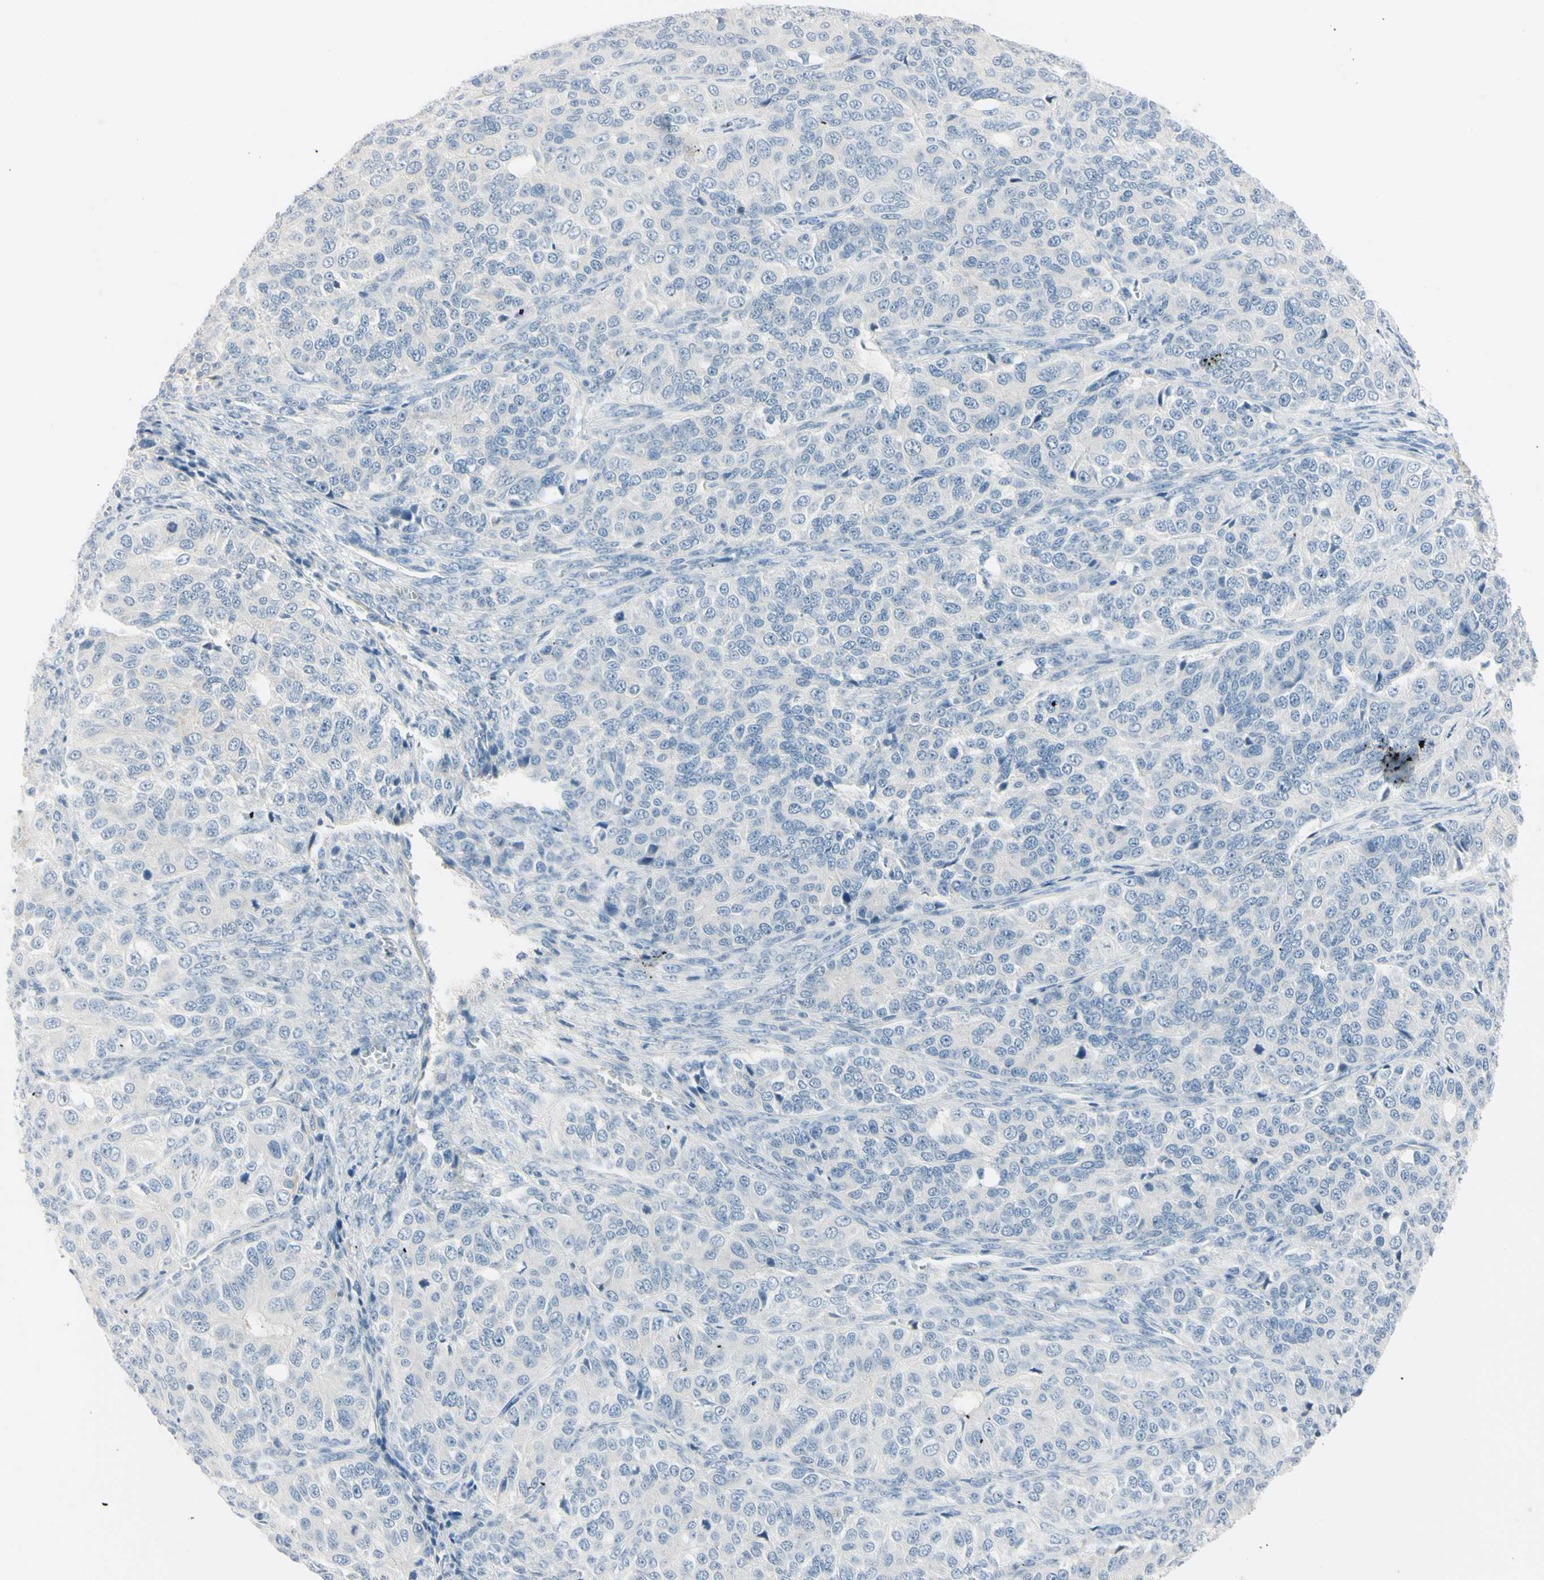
{"staining": {"intensity": "negative", "quantity": "none", "location": "none"}, "tissue": "ovarian cancer", "cell_type": "Tumor cells", "image_type": "cancer", "snomed": [{"axis": "morphology", "description": "Carcinoma, endometroid"}, {"axis": "topography", "description": "Ovary"}], "caption": "The micrograph reveals no staining of tumor cells in ovarian endometroid carcinoma.", "gene": "ASB9", "patient": {"sex": "female", "age": 51}}